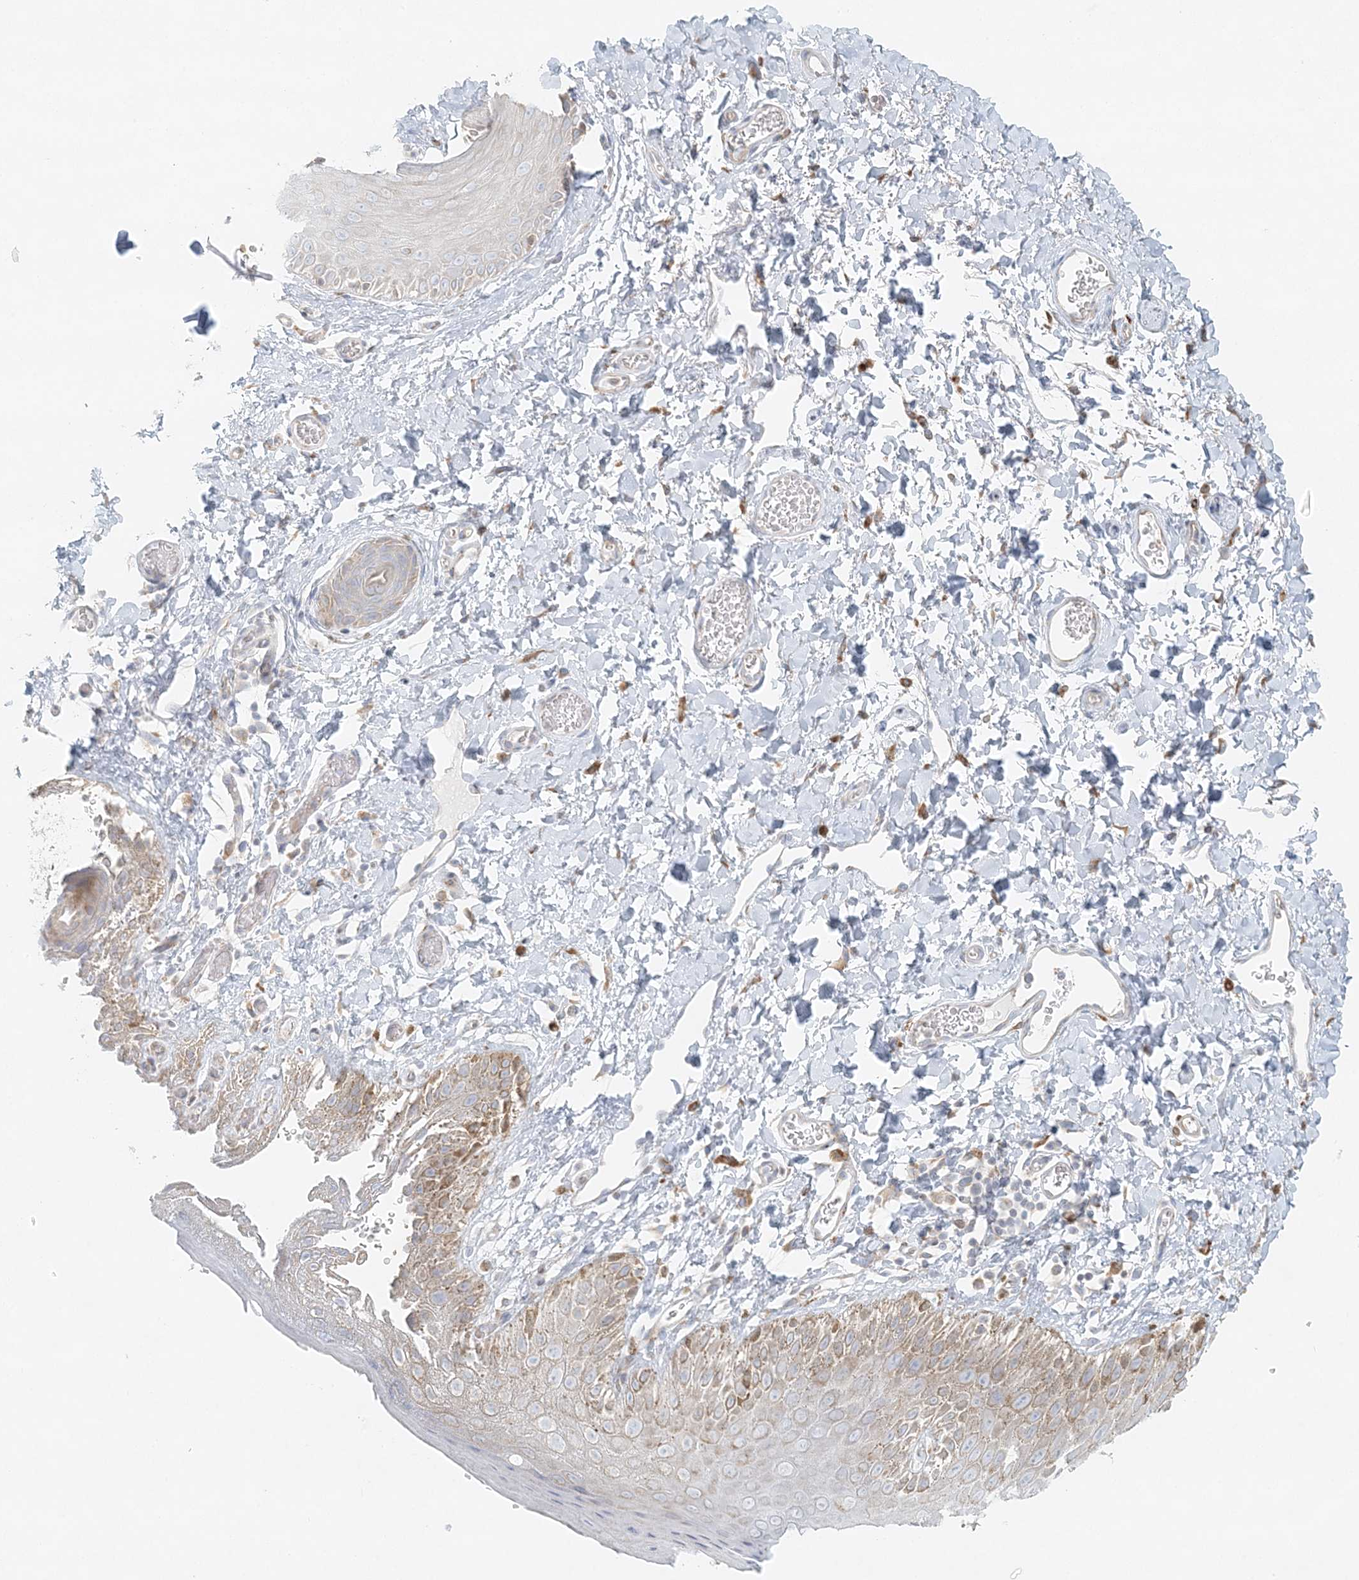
{"staining": {"intensity": "moderate", "quantity": "25%-75%", "location": "cytoplasmic/membranous"}, "tissue": "skin", "cell_type": "Epidermal cells", "image_type": "normal", "snomed": [{"axis": "morphology", "description": "Normal tissue, NOS"}, {"axis": "topography", "description": "Anal"}], "caption": "Protein positivity by immunohistochemistry shows moderate cytoplasmic/membranous positivity in about 25%-75% of epidermal cells in normal skin. (brown staining indicates protein expression, while blue staining denotes nuclei).", "gene": "STK11IP", "patient": {"sex": "male", "age": 44}}